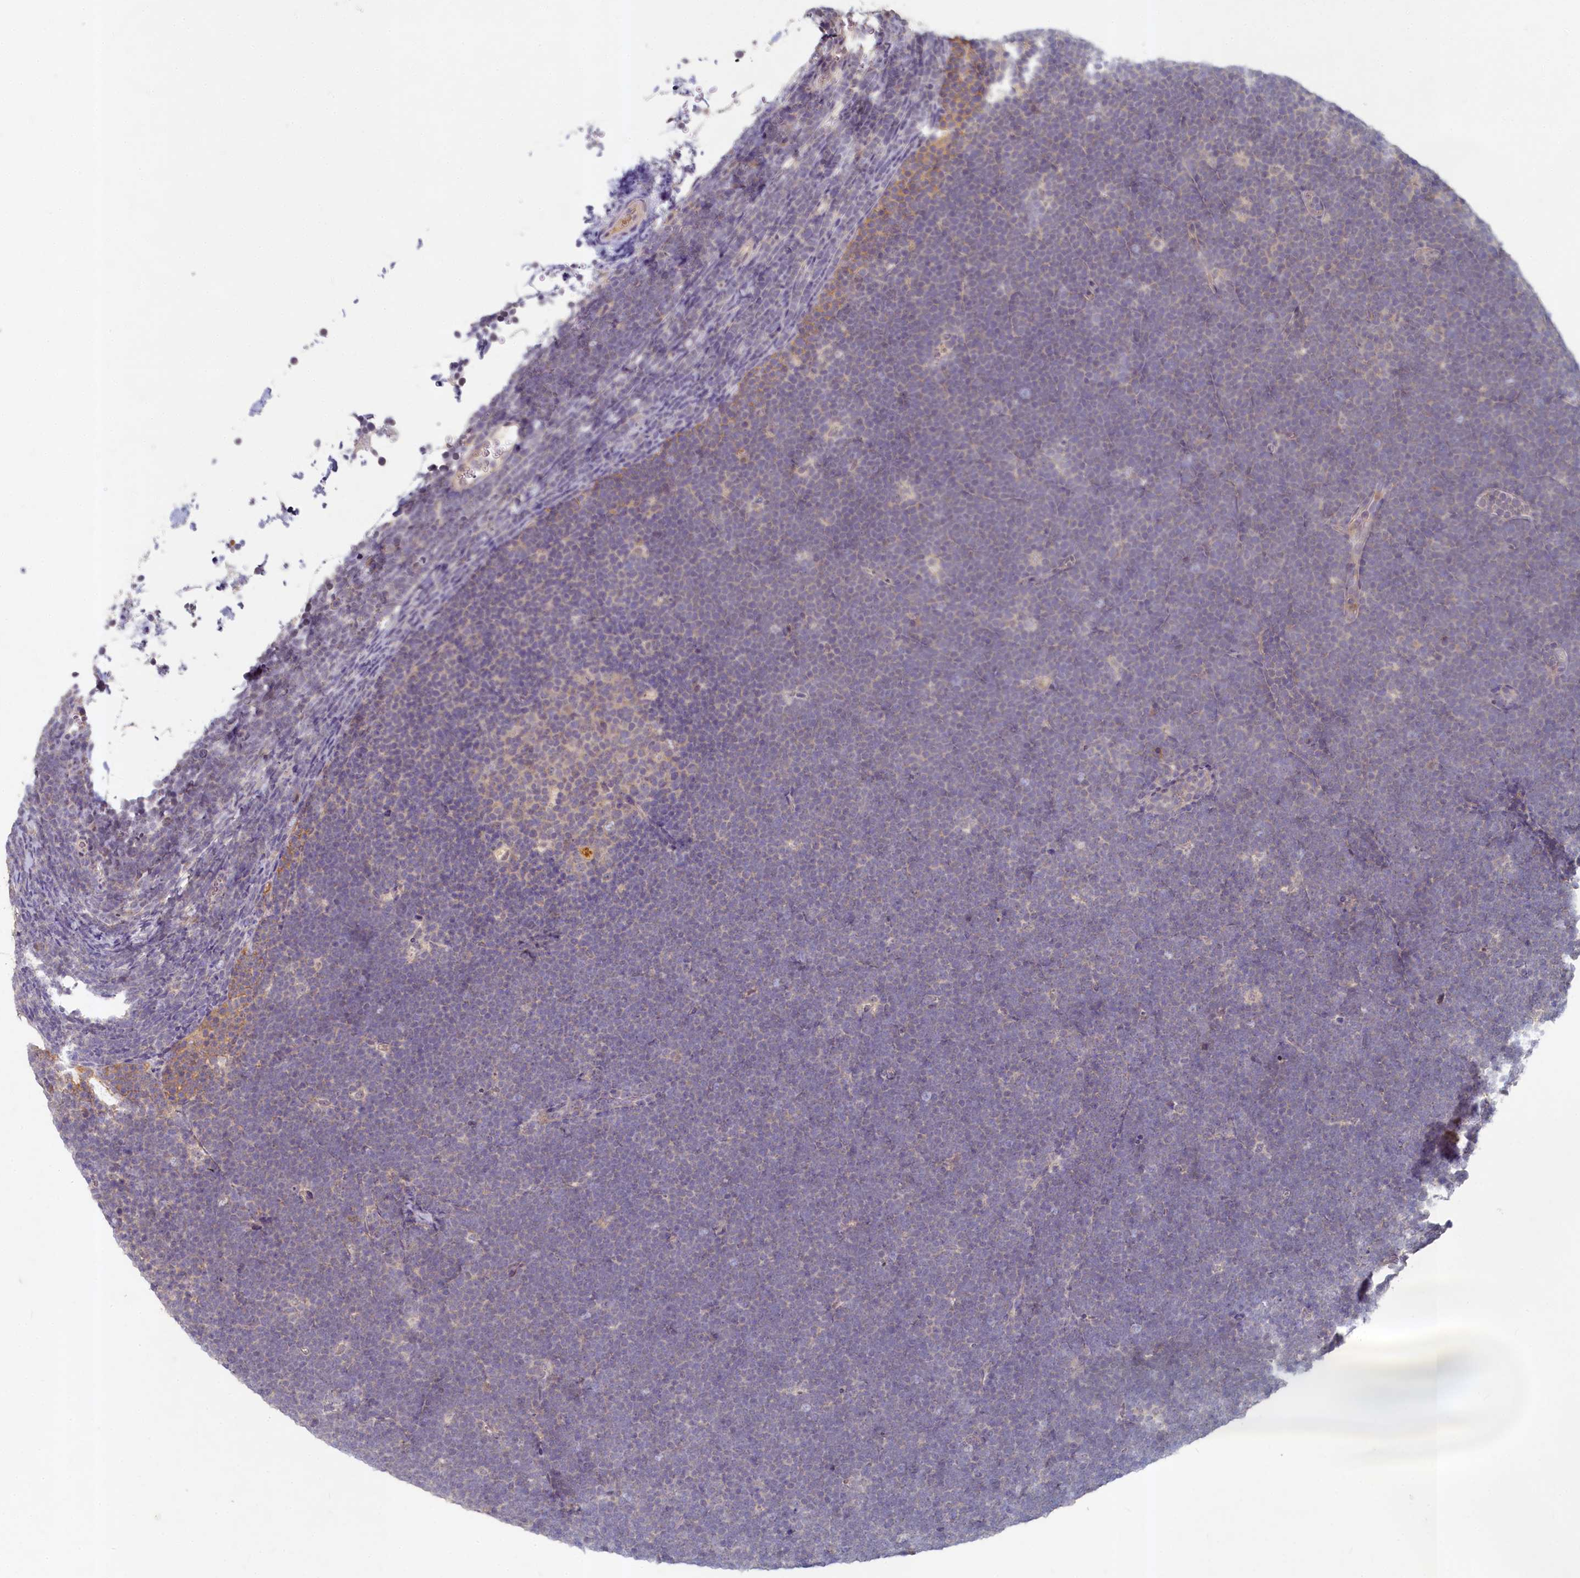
{"staining": {"intensity": "negative", "quantity": "none", "location": "none"}, "tissue": "lymphoma", "cell_type": "Tumor cells", "image_type": "cancer", "snomed": [{"axis": "morphology", "description": "Malignant lymphoma, non-Hodgkin's type, High grade"}, {"axis": "topography", "description": "Lymph node"}], "caption": "Immunohistochemistry (IHC) histopathology image of neoplastic tissue: malignant lymphoma, non-Hodgkin's type (high-grade) stained with DAB exhibits no significant protein staining in tumor cells. (DAB immunohistochemistry (IHC) visualized using brightfield microscopy, high magnification).", "gene": "HERC3", "patient": {"sex": "male", "age": 13}}